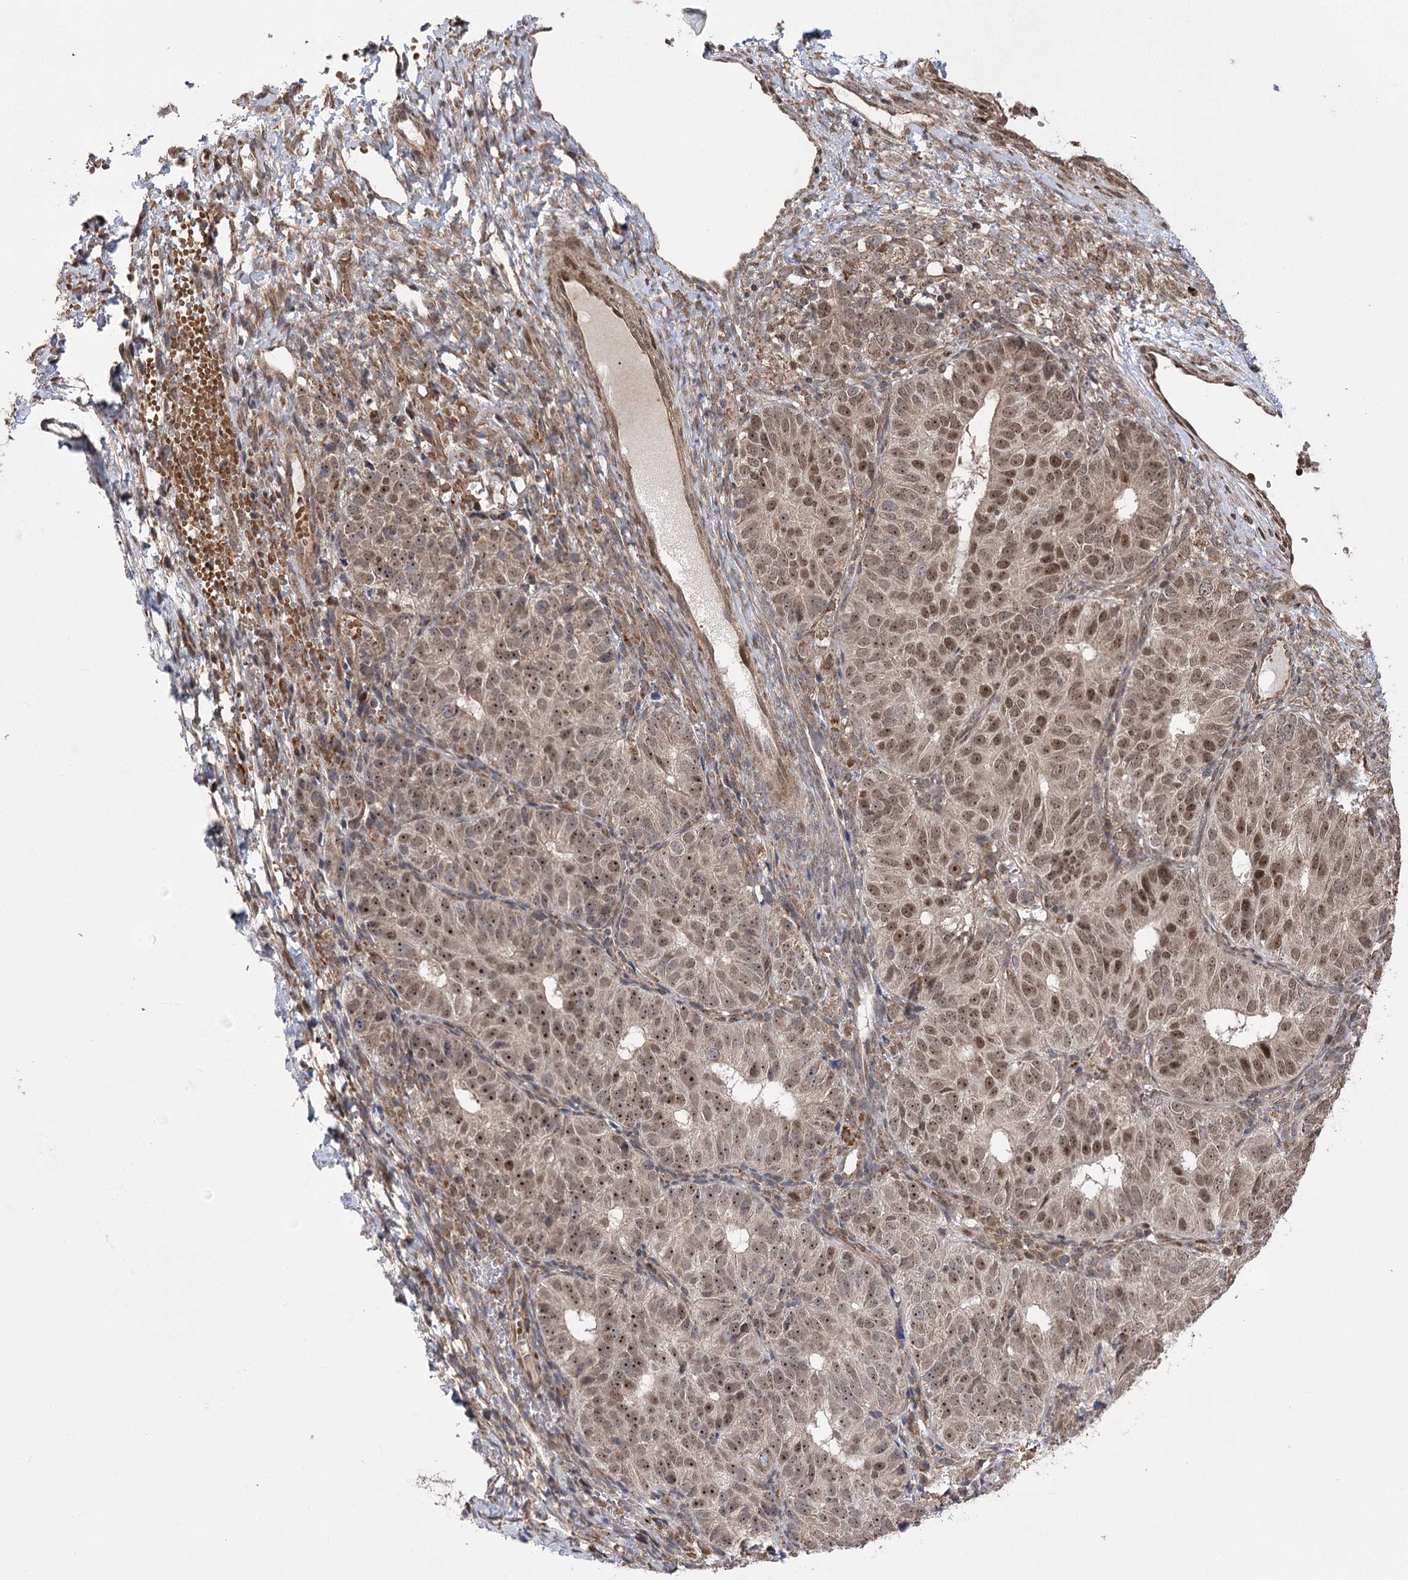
{"staining": {"intensity": "moderate", "quantity": ">75%", "location": "nuclear"}, "tissue": "ovarian cancer", "cell_type": "Tumor cells", "image_type": "cancer", "snomed": [{"axis": "morphology", "description": "Carcinoma, endometroid"}, {"axis": "topography", "description": "Ovary"}], "caption": "Tumor cells exhibit moderate nuclear expression in approximately >75% of cells in ovarian cancer. Using DAB (brown) and hematoxylin (blue) stains, captured at high magnification using brightfield microscopy.", "gene": "TENM2", "patient": {"sex": "female", "age": 51}}